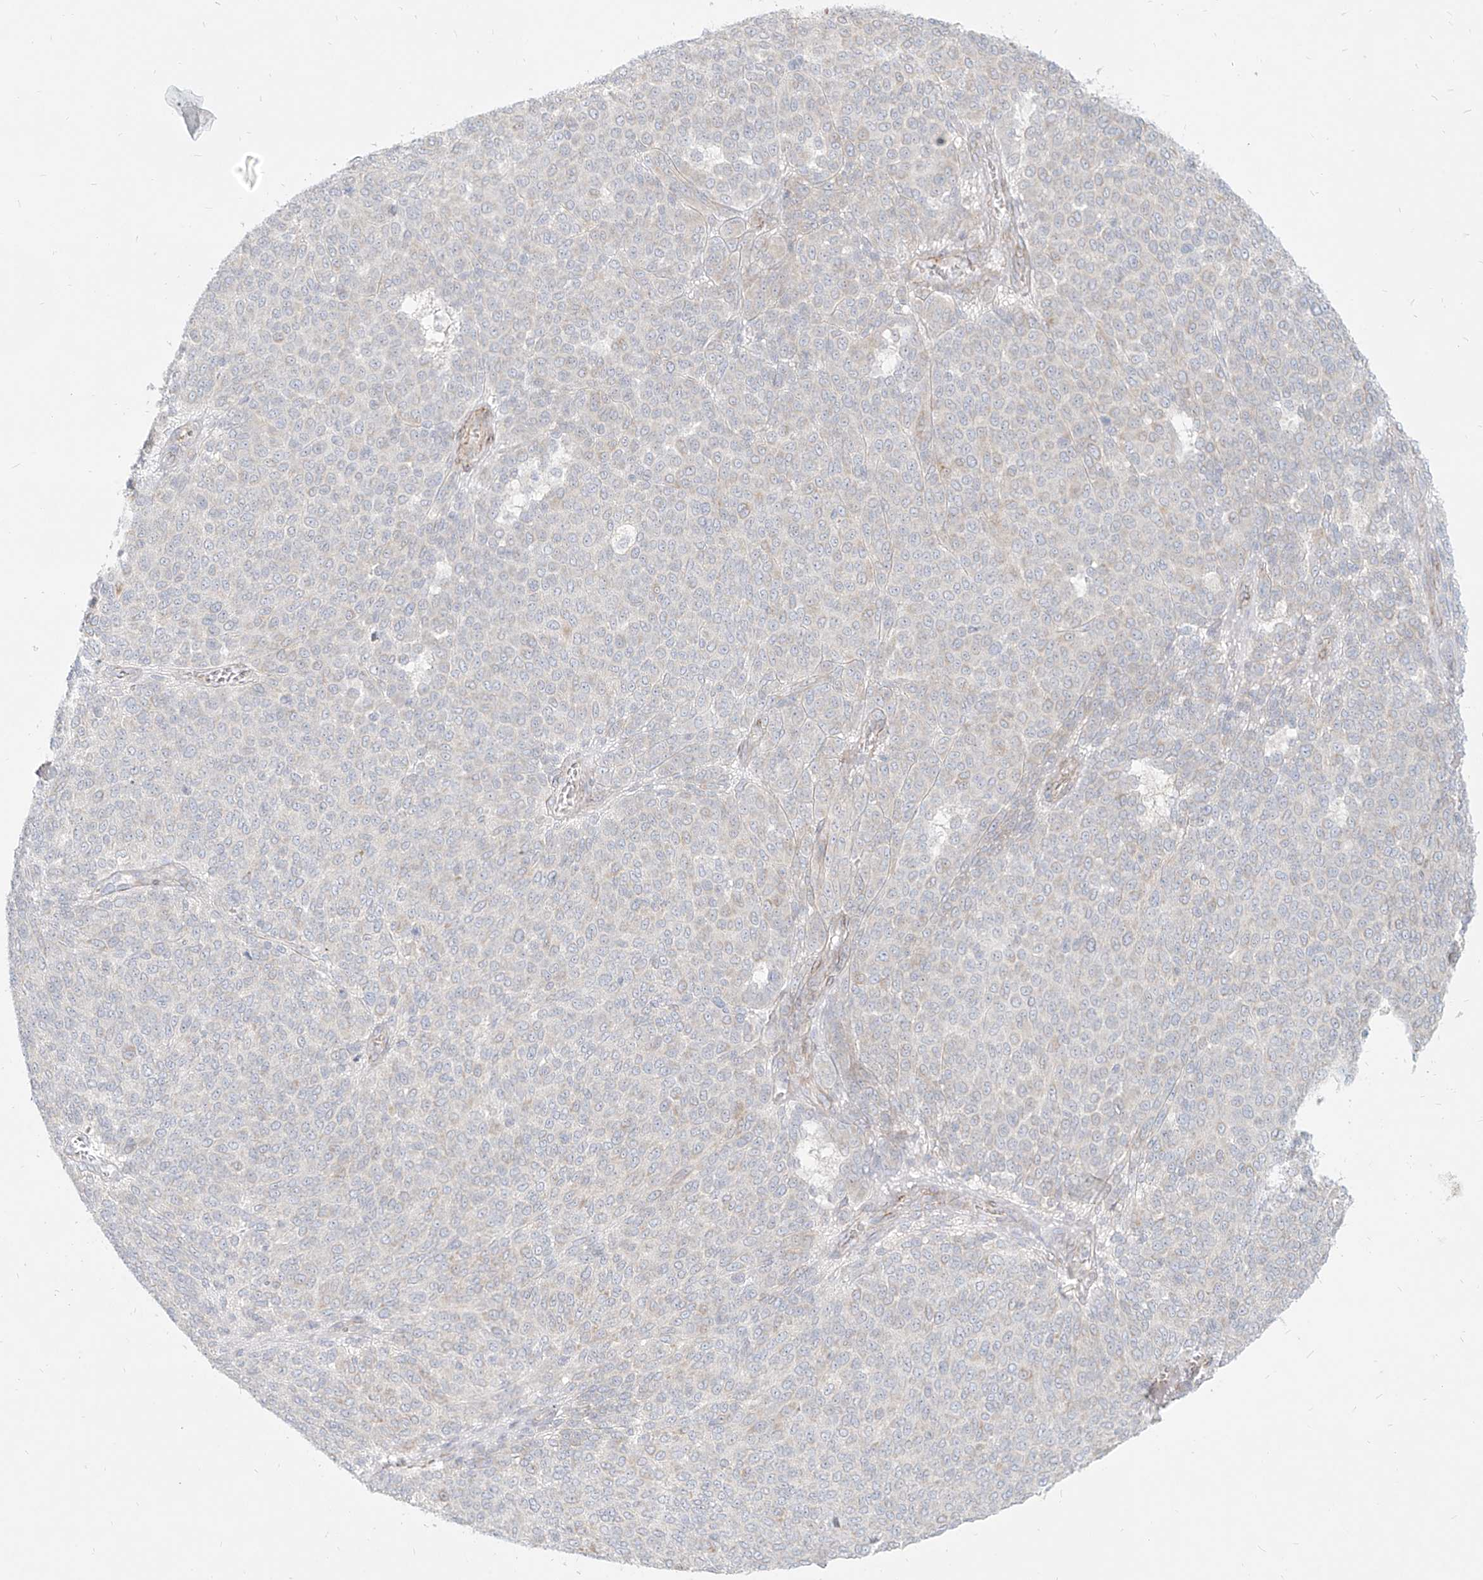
{"staining": {"intensity": "negative", "quantity": "none", "location": "none"}, "tissue": "melanoma", "cell_type": "Tumor cells", "image_type": "cancer", "snomed": [{"axis": "morphology", "description": "Malignant melanoma, NOS"}, {"axis": "topography", "description": "Skin"}], "caption": "IHC image of human malignant melanoma stained for a protein (brown), which shows no staining in tumor cells.", "gene": "ITPKB", "patient": {"sex": "male", "age": 49}}